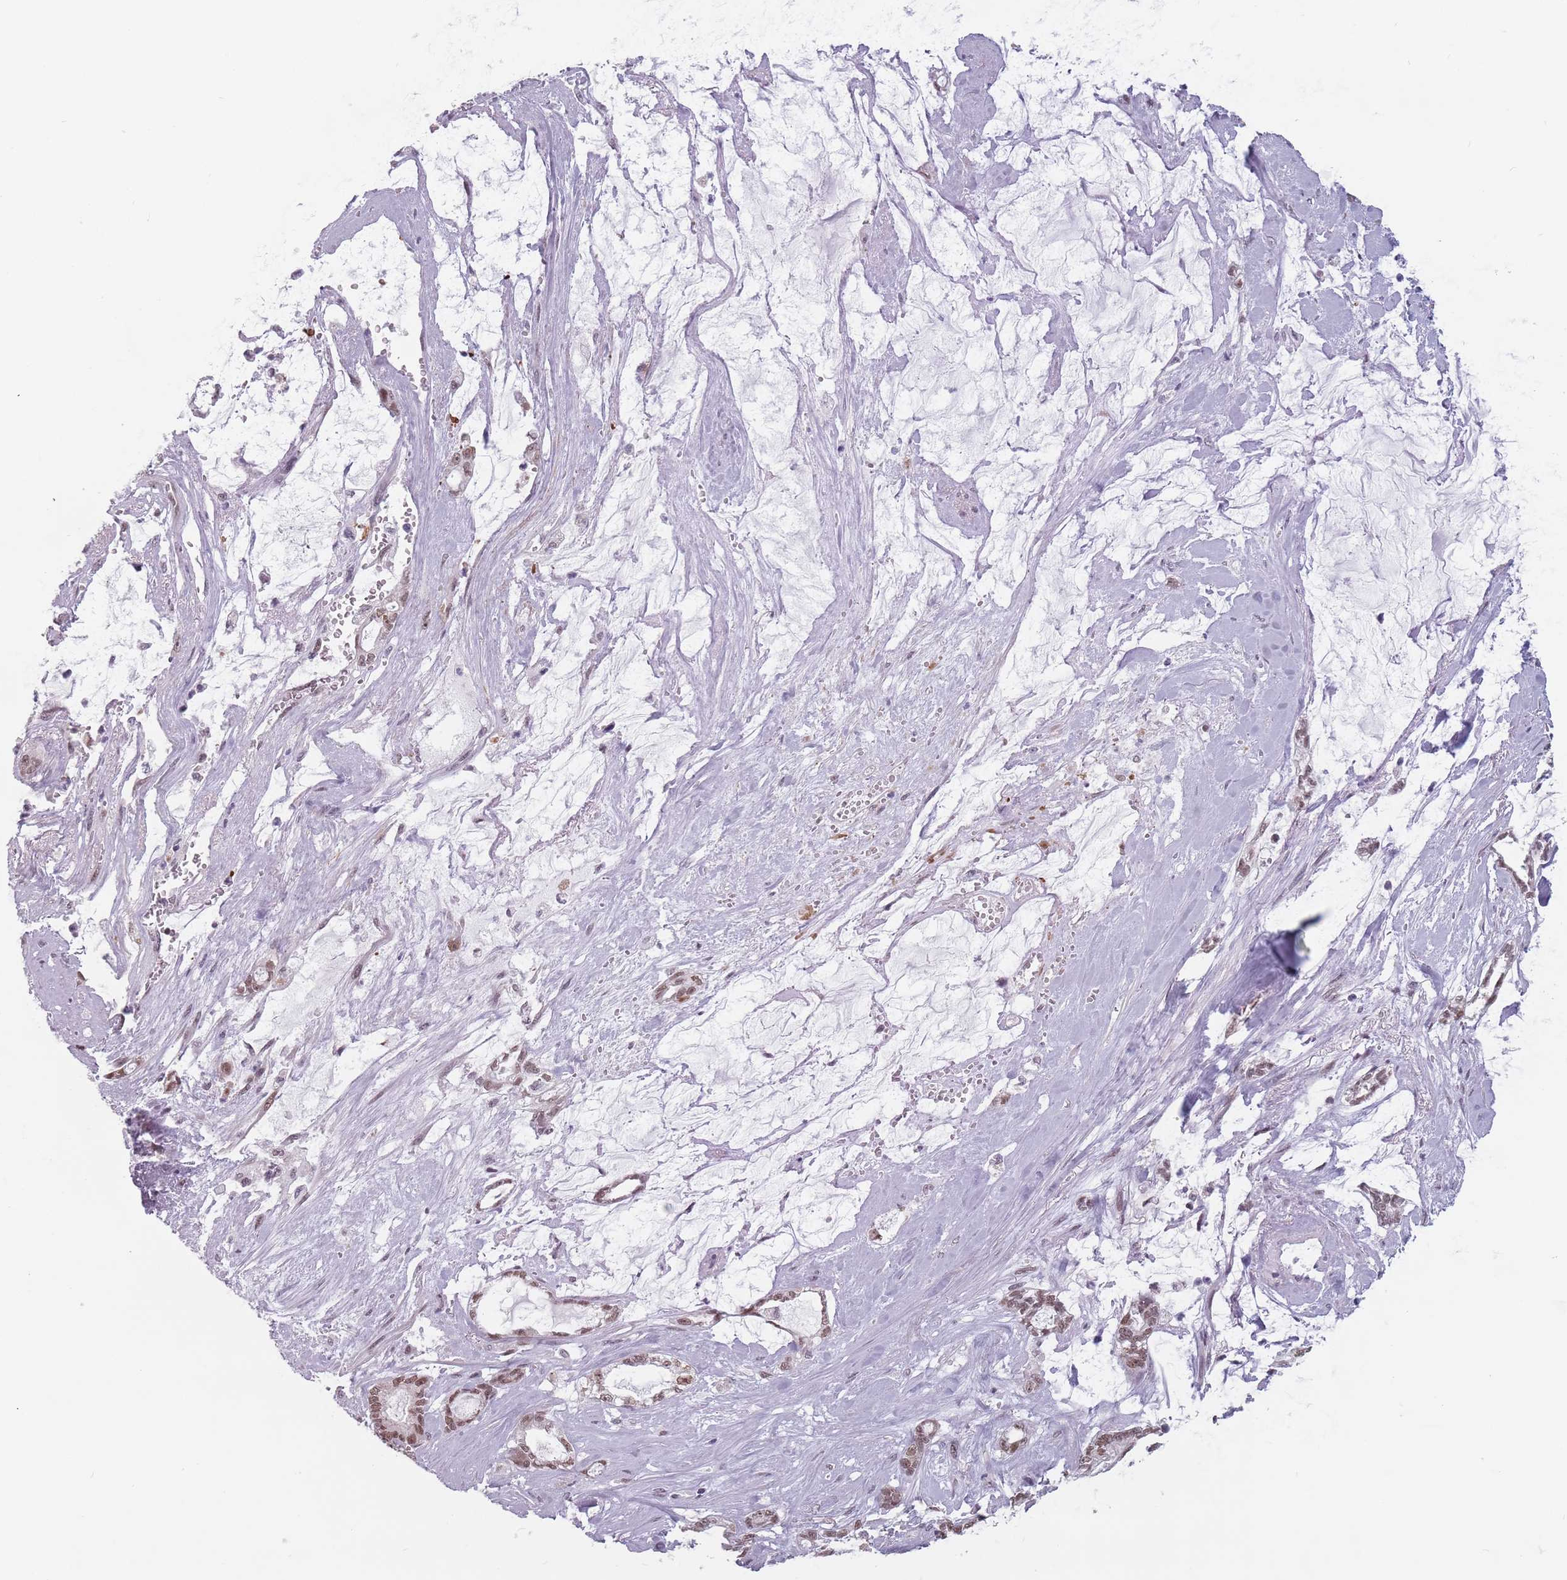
{"staining": {"intensity": "moderate", "quantity": ">75%", "location": "nuclear"}, "tissue": "pancreatic cancer", "cell_type": "Tumor cells", "image_type": "cancer", "snomed": [{"axis": "morphology", "description": "Adenocarcinoma, NOS"}, {"axis": "topography", "description": "Pancreas"}], "caption": "Tumor cells demonstrate medium levels of moderate nuclear positivity in approximately >75% of cells in human pancreatic cancer. The staining is performed using DAB (3,3'-diaminobenzidine) brown chromogen to label protein expression. The nuclei are counter-stained blue using hematoxylin.", "gene": "PTCHD1", "patient": {"sex": "female", "age": 73}}